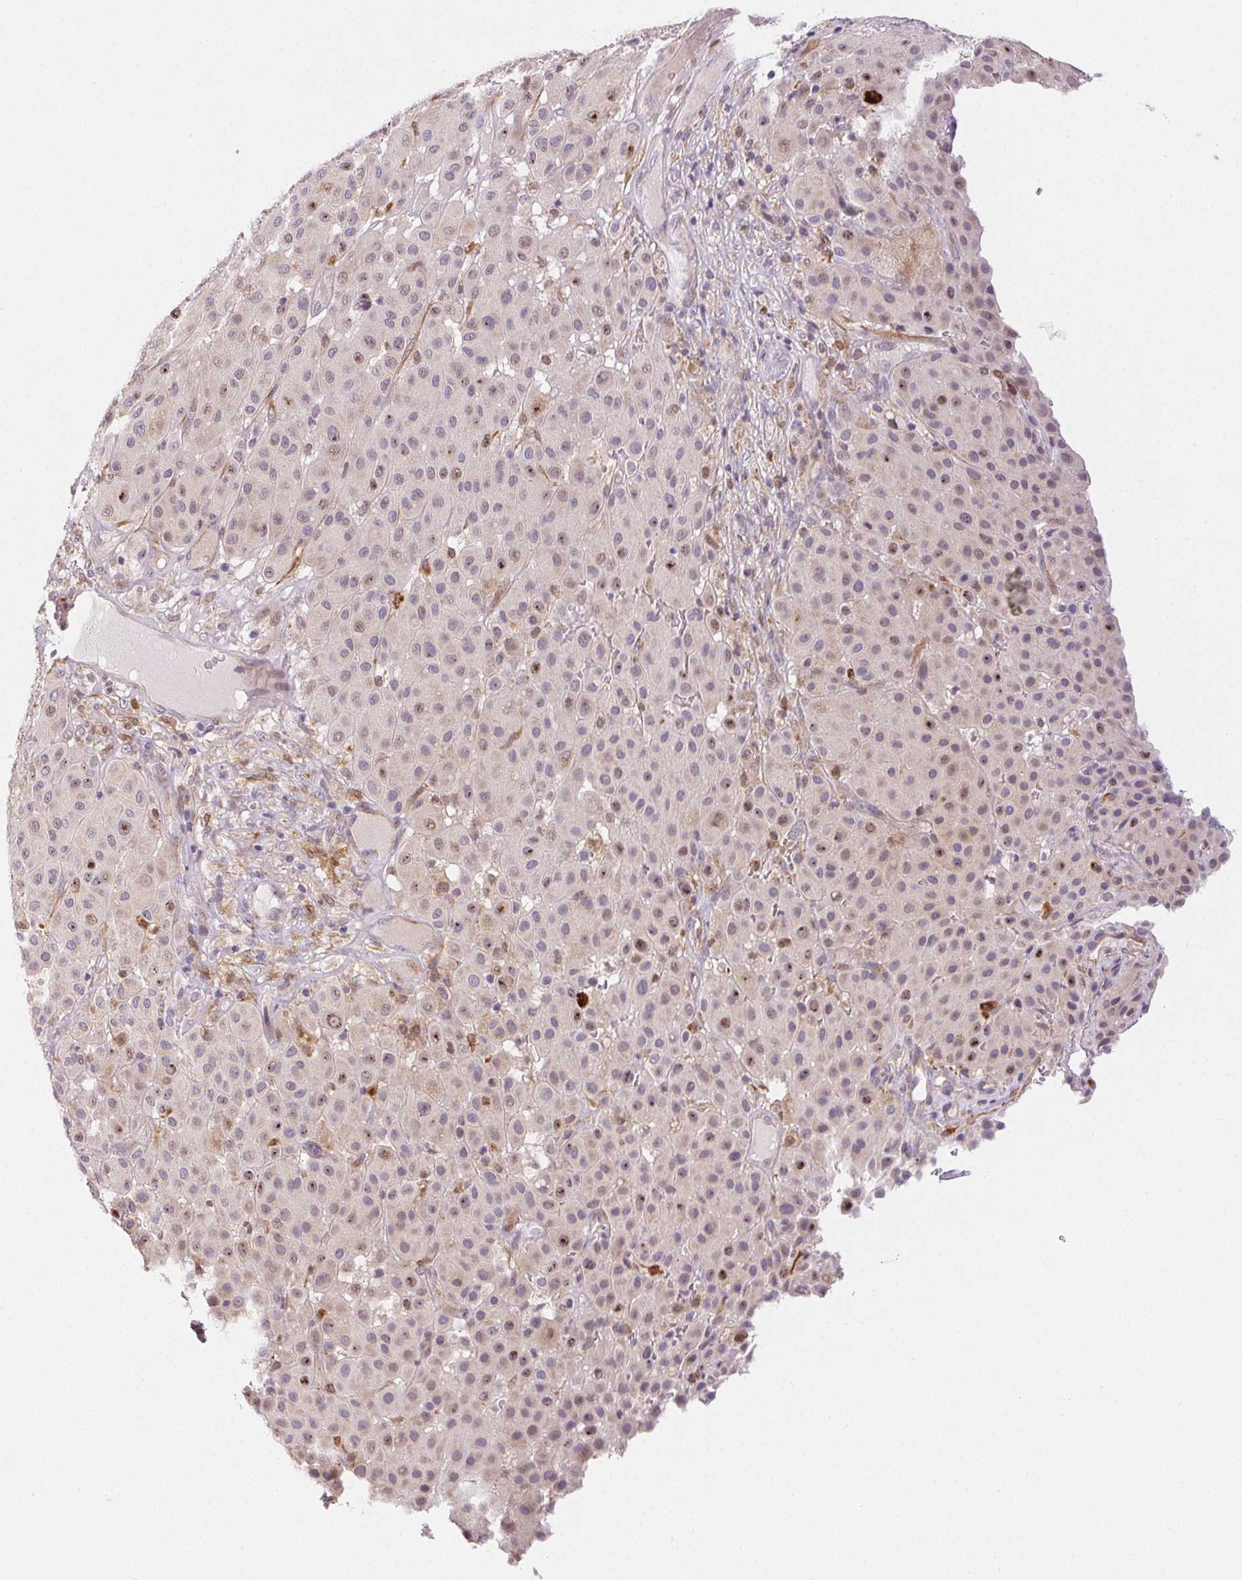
{"staining": {"intensity": "moderate", "quantity": "<25%", "location": "nuclear"}, "tissue": "melanoma", "cell_type": "Tumor cells", "image_type": "cancer", "snomed": [{"axis": "morphology", "description": "Malignant melanoma, Metastatic site"}, {"axis": "topography", "description": "Smooth muscle"}], "caption": "This photomicrograph demonstrates immunohistochemistry (IHC) staining of melanoma, with low moderate nuclear staining in about <25% of tumor cells.", "gene": "RPGRIP1", "patient": {"sex": "male", "age": 41}}